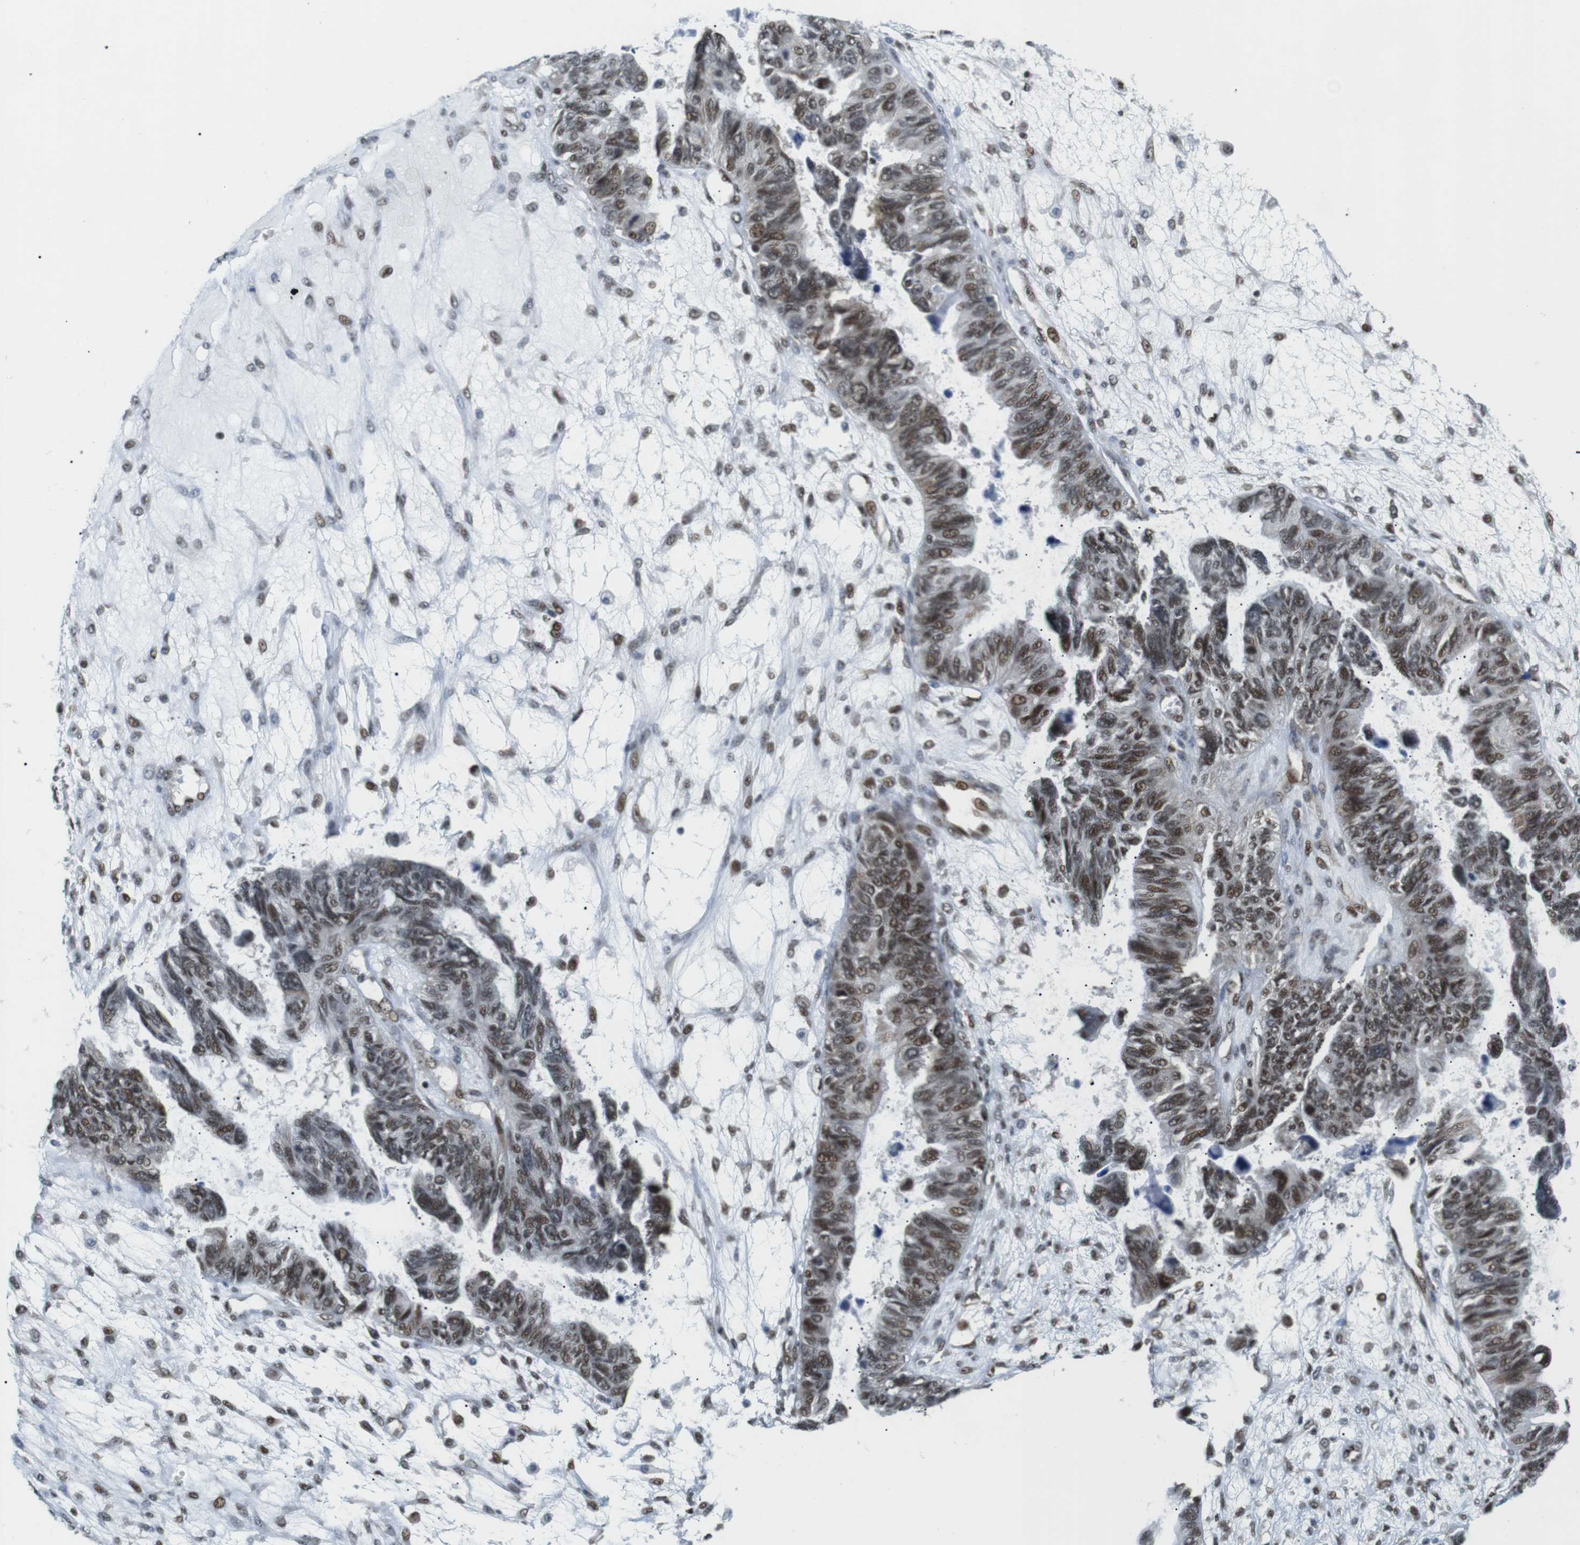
{"staining": {"intensity": "moderate", "quantity": "25%-75%", "location": "nuclear"}, "tissue": "ovarian cancer", "cell_type": "Tumor cells", "image_type": "cancer", "snomed": [{"axis": "morphology", "description": "Cystadenocarcinoma, serous, NOS"}, {"axis": "topography", "description": "Ovary"}], "caption": "Immunohistochemistry image of serous cystadenocarcinoma (ovarian) stained for a protein (brown), which shows medium levels of moderate nuclear positivity in approximately 25%-75% of tumor cells.", "gene": "CDC27", "patient": {"sex": "female", "age": 79}}